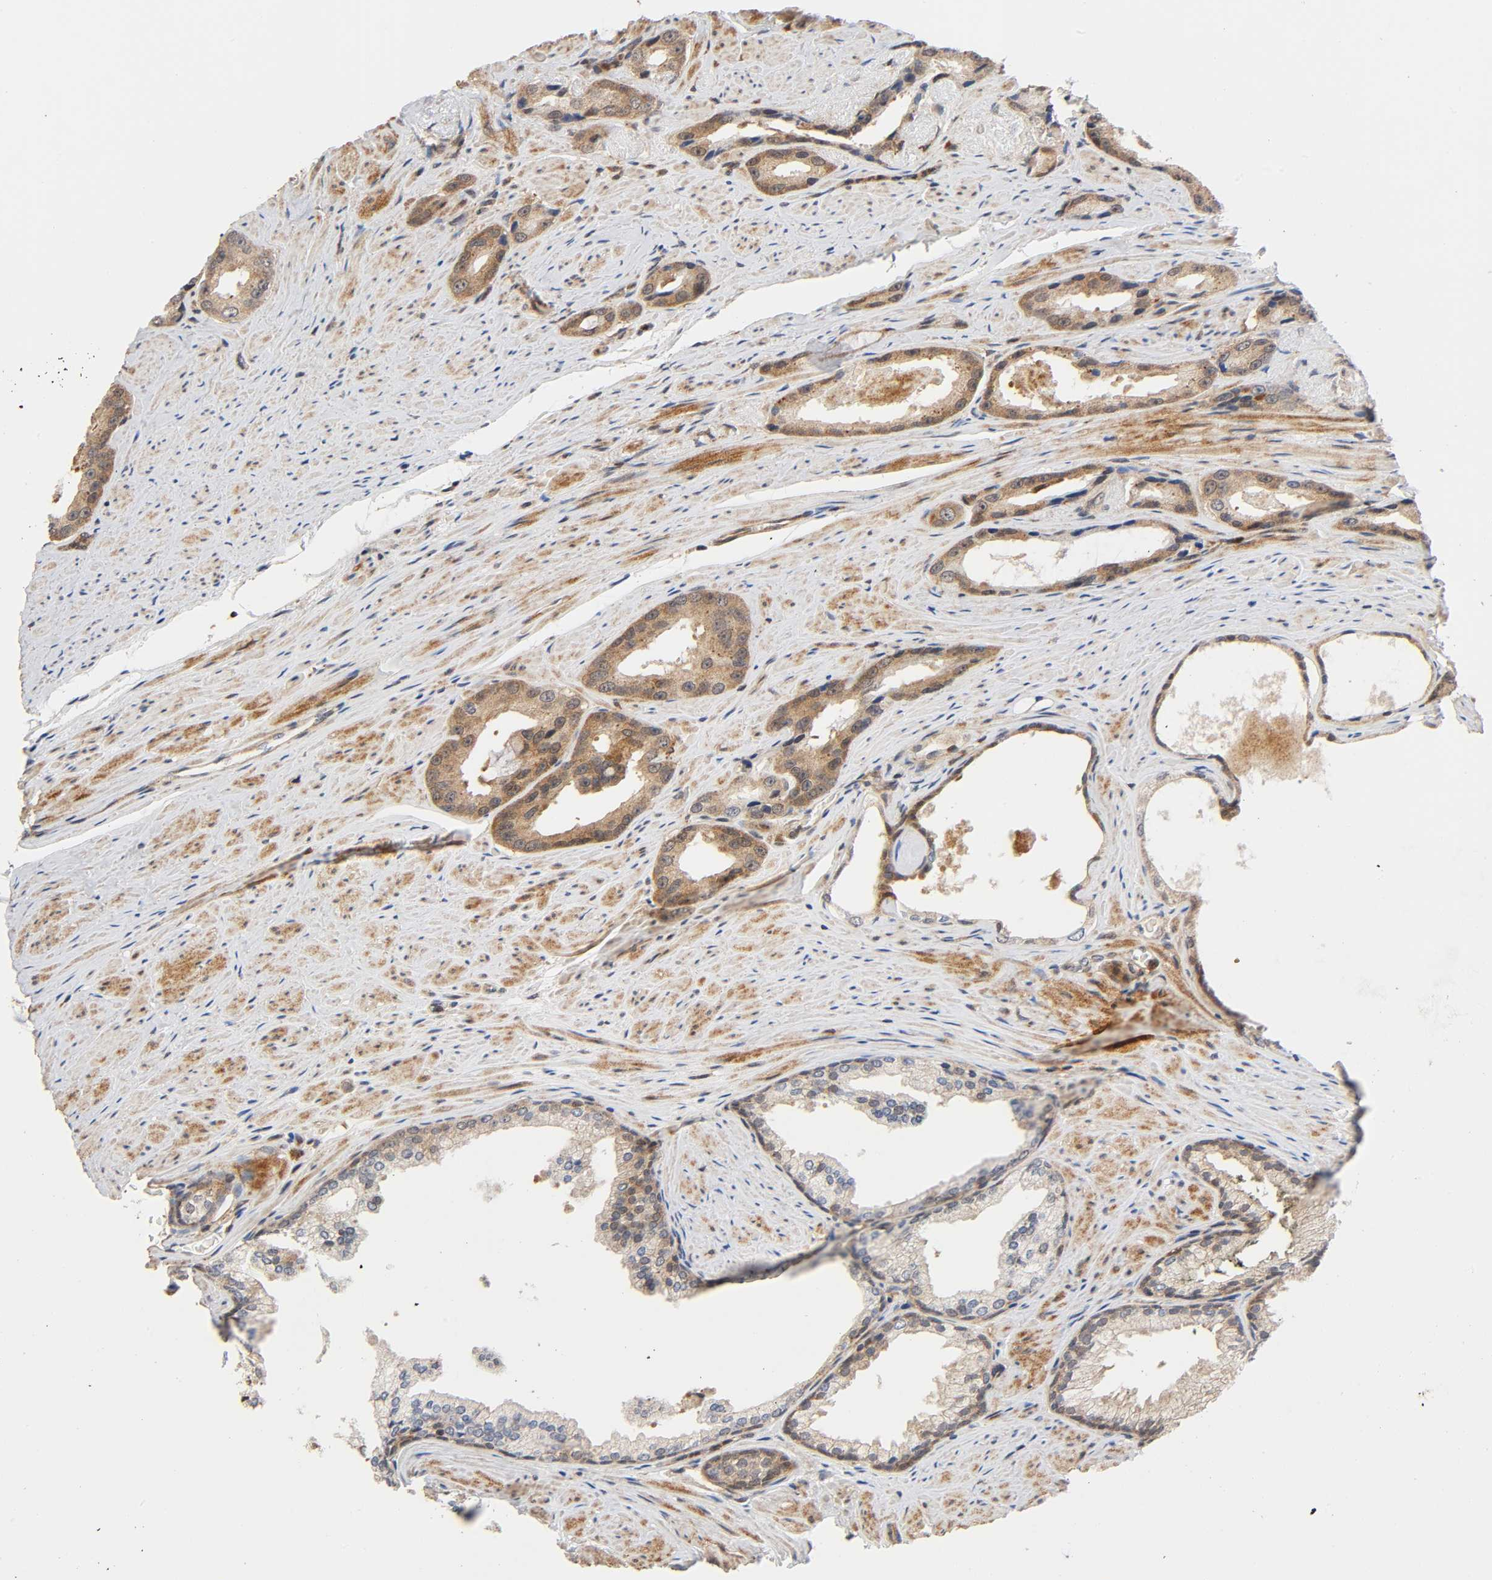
{"staining": {"intensity": "weak", "quantity": ">75%", "location": "cytoplasmic/membranous"}, "tissue": "prostate cancer", "cell_type": "Tumor cells", "image_type": "cancer", "snomed": [{"axis": "morphology", "description": "Adenocarcinoma, Medium grade"}, {"axis": "topography", "description": "Prostate"}], "caption": "Prostate cancer (medium-grade adenocarcinoma) stained with DAB (3,3'-diaminobenzidine) immunohistochemistry exhibits low levels of weak cytoplasmic/membranous positivity in about >75% of tumor cells.", "gene": "CASP9", "patient": {"sex": "male", "age": 60}}